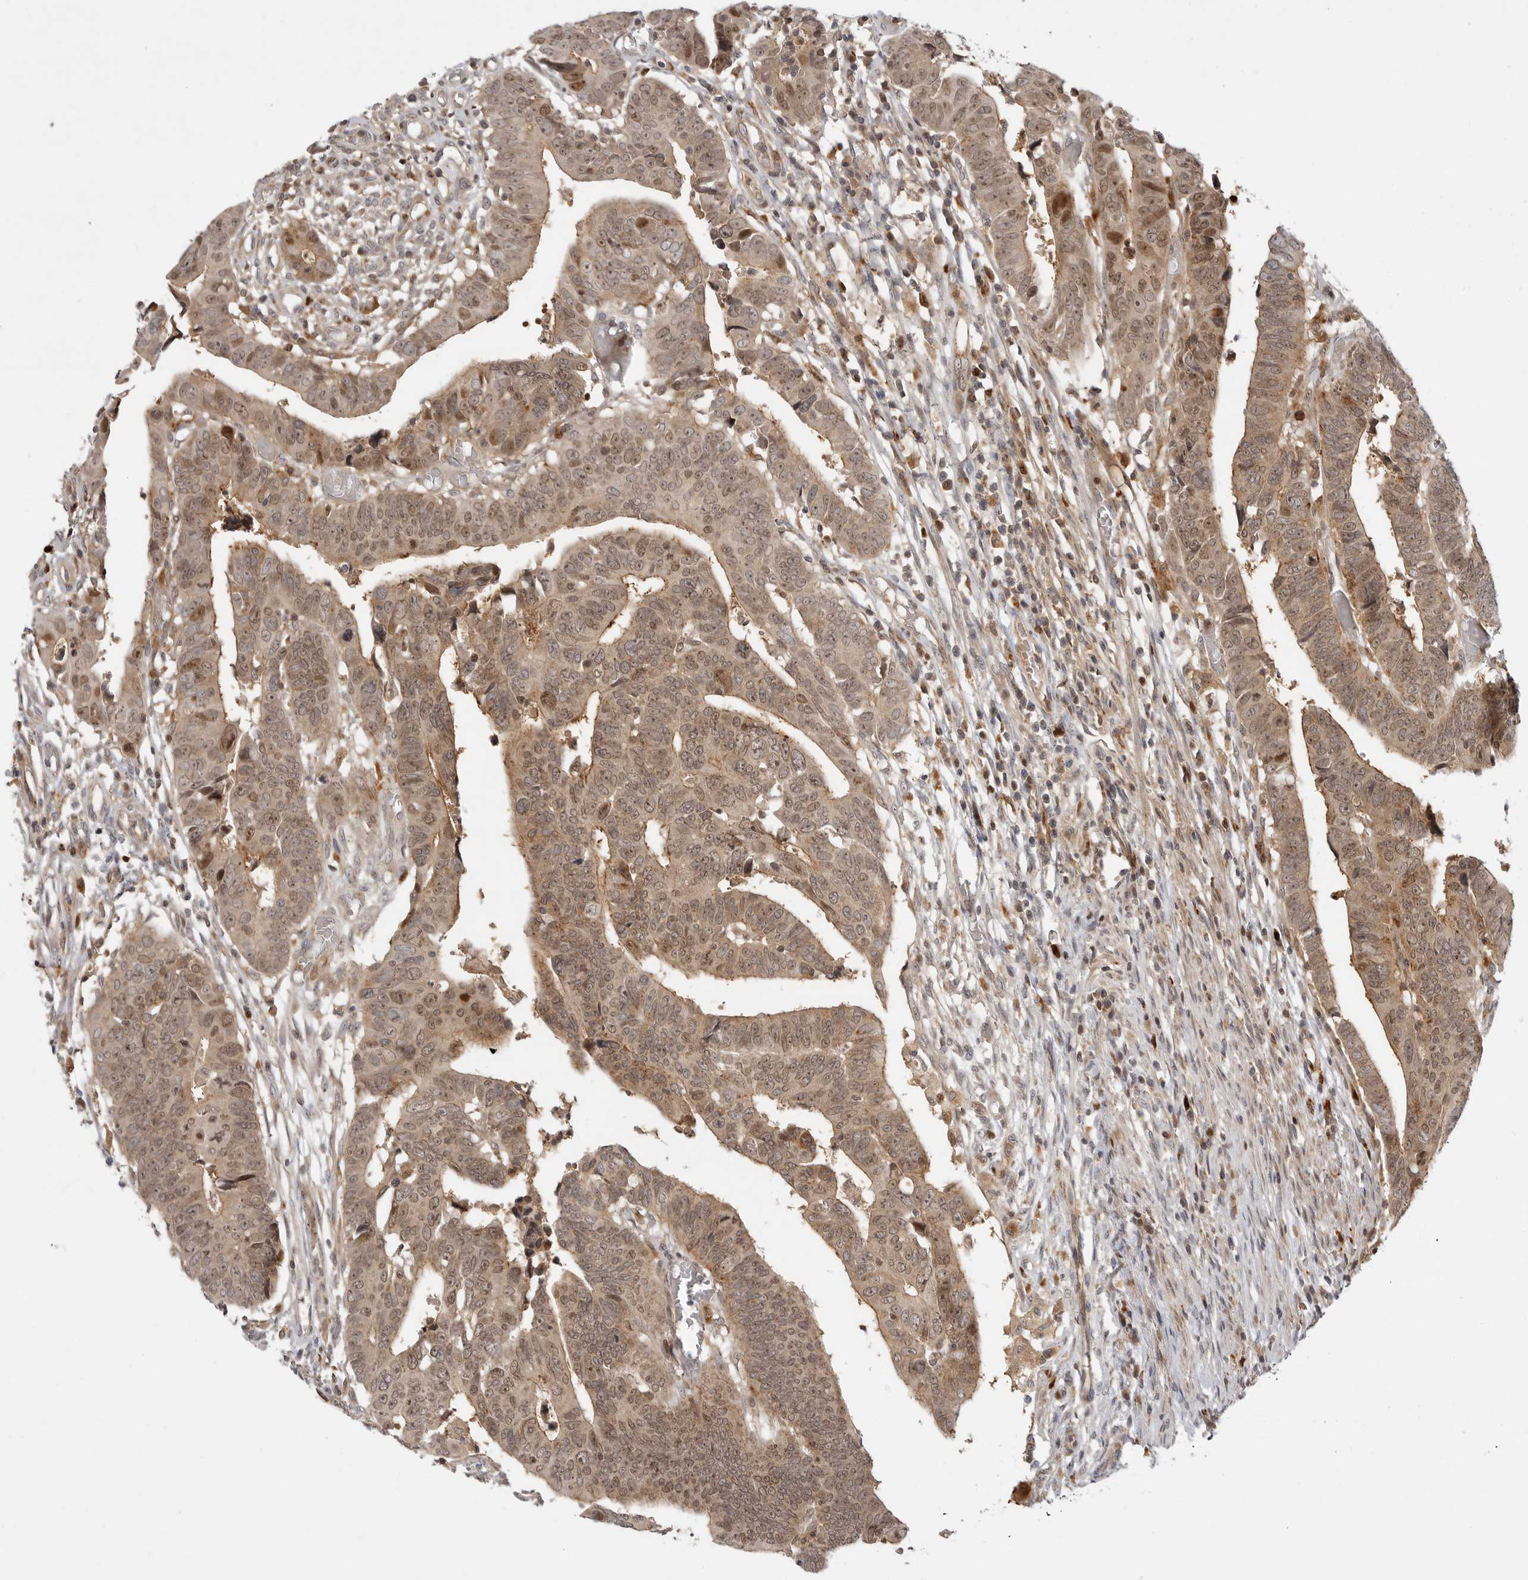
{"staining": {"intensity": "moderate", "quantity": ">75%", "location": "cytoplasmic/membranous,nuclear"}, "tissue": "colorectal cancer", "cell_type": "Tumor cells", "image_type": "cancer", "snomed": [{"axis": "morphology", "description": "Adenocarcinoma, NOS"}, {"axis": "topography", "description": "Rectum"}], "caption": "This is an image of IHC staining of colorectal cancer, which shows moderate staining in the cytoplasmic/membranous and nuclear of tumor cells.", "gene": "CSNK1G3", "patient": {"sex": "female", "age": 65}}